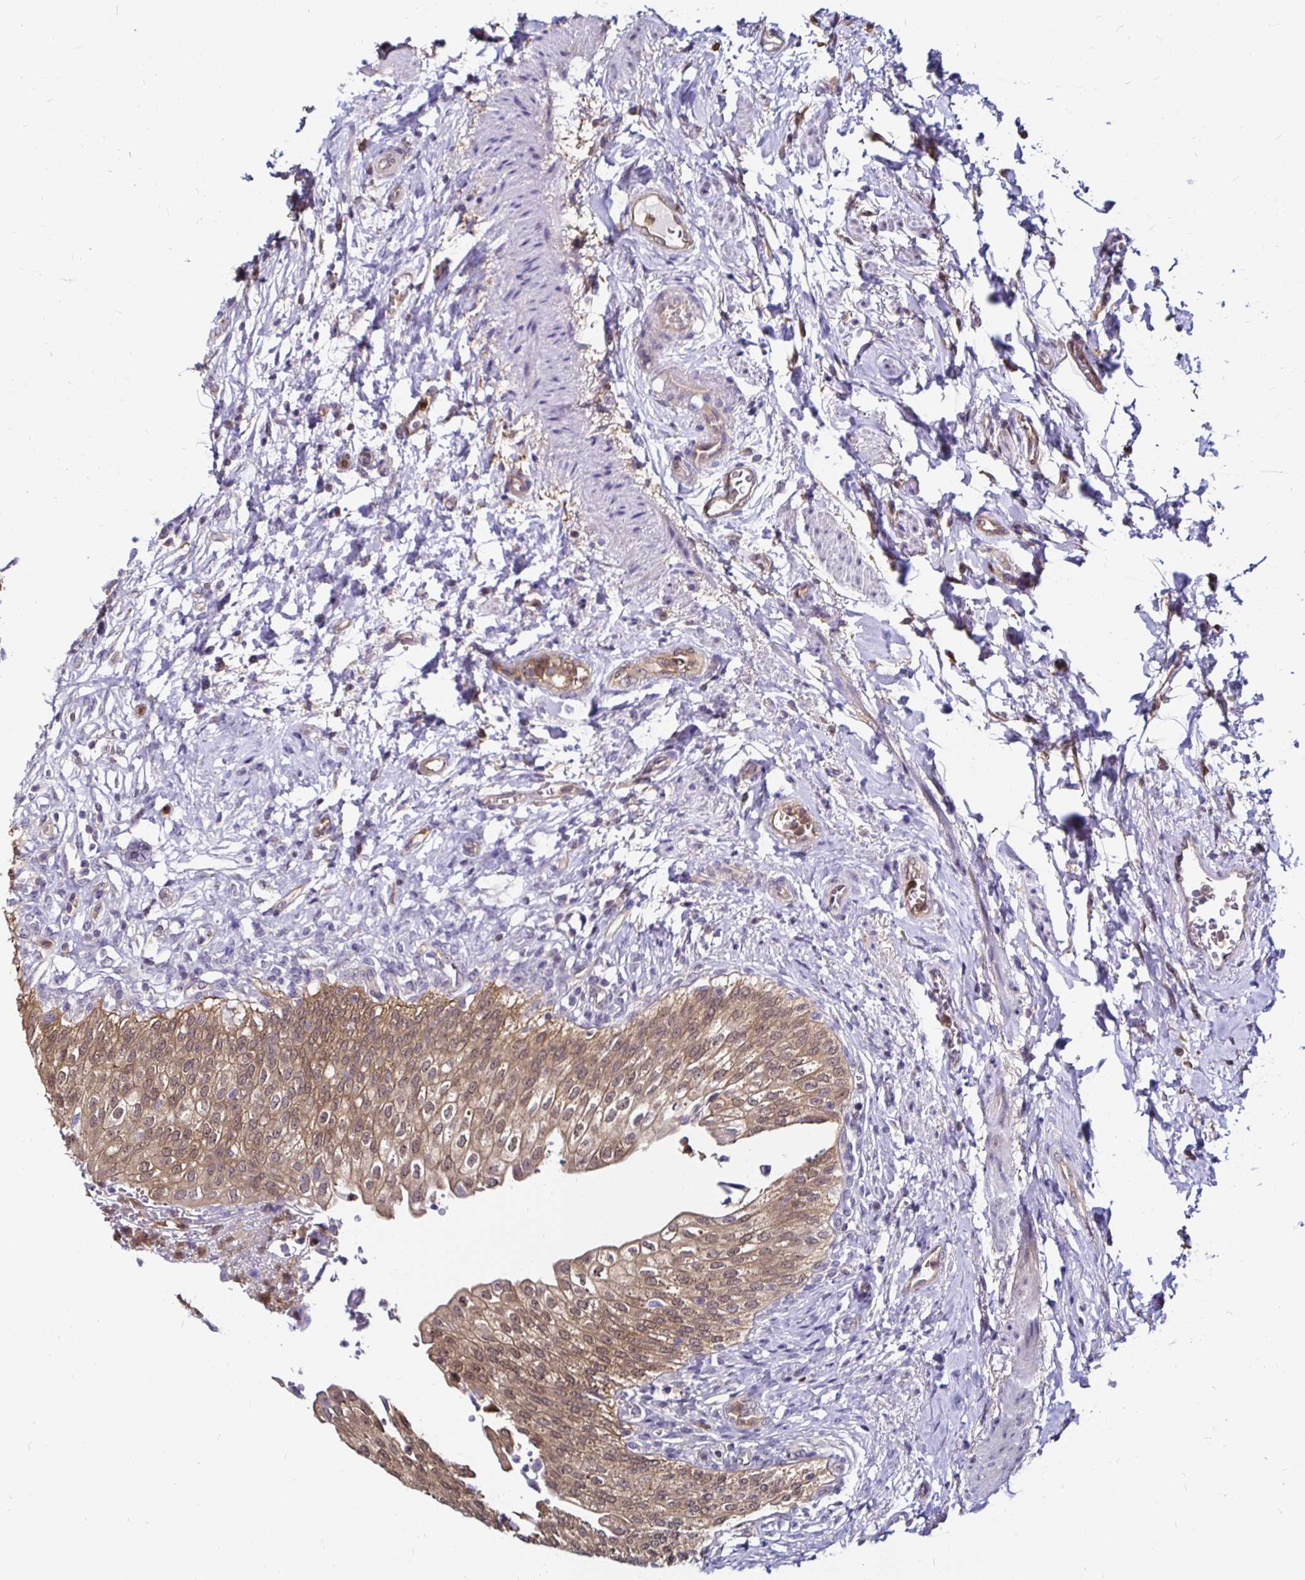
{"staining": {"intensity": "moderate", "quantity": ">75%", "location": "cytoplasmic/membranous,nuclear"}, "tissue": "urinary bladder", "cell_type": "Urothelial cells", "image_type": "normal", "snomed": [{"axis": "morphology", "description": "Normal tissue, NOS"}, {"axis": "topography", "description": "Urinary bladder"}, {"axis": "topography", "description": "Peripheral nerve tissue"}], "caption": "Immunohistochemistry (IHC) histopathology image of unremarkable urinary bladder: human urinary bladder stained using IHC exhibits medium levels of moderate protein expression localized specifically in the cytoplasmic/membranous,nuclear of urothelial cells, appearing as a cytoplasmic/membranous,nuclear brown color.", "gene": "TXN", "patient": {"sex": "female", "age": 60}}